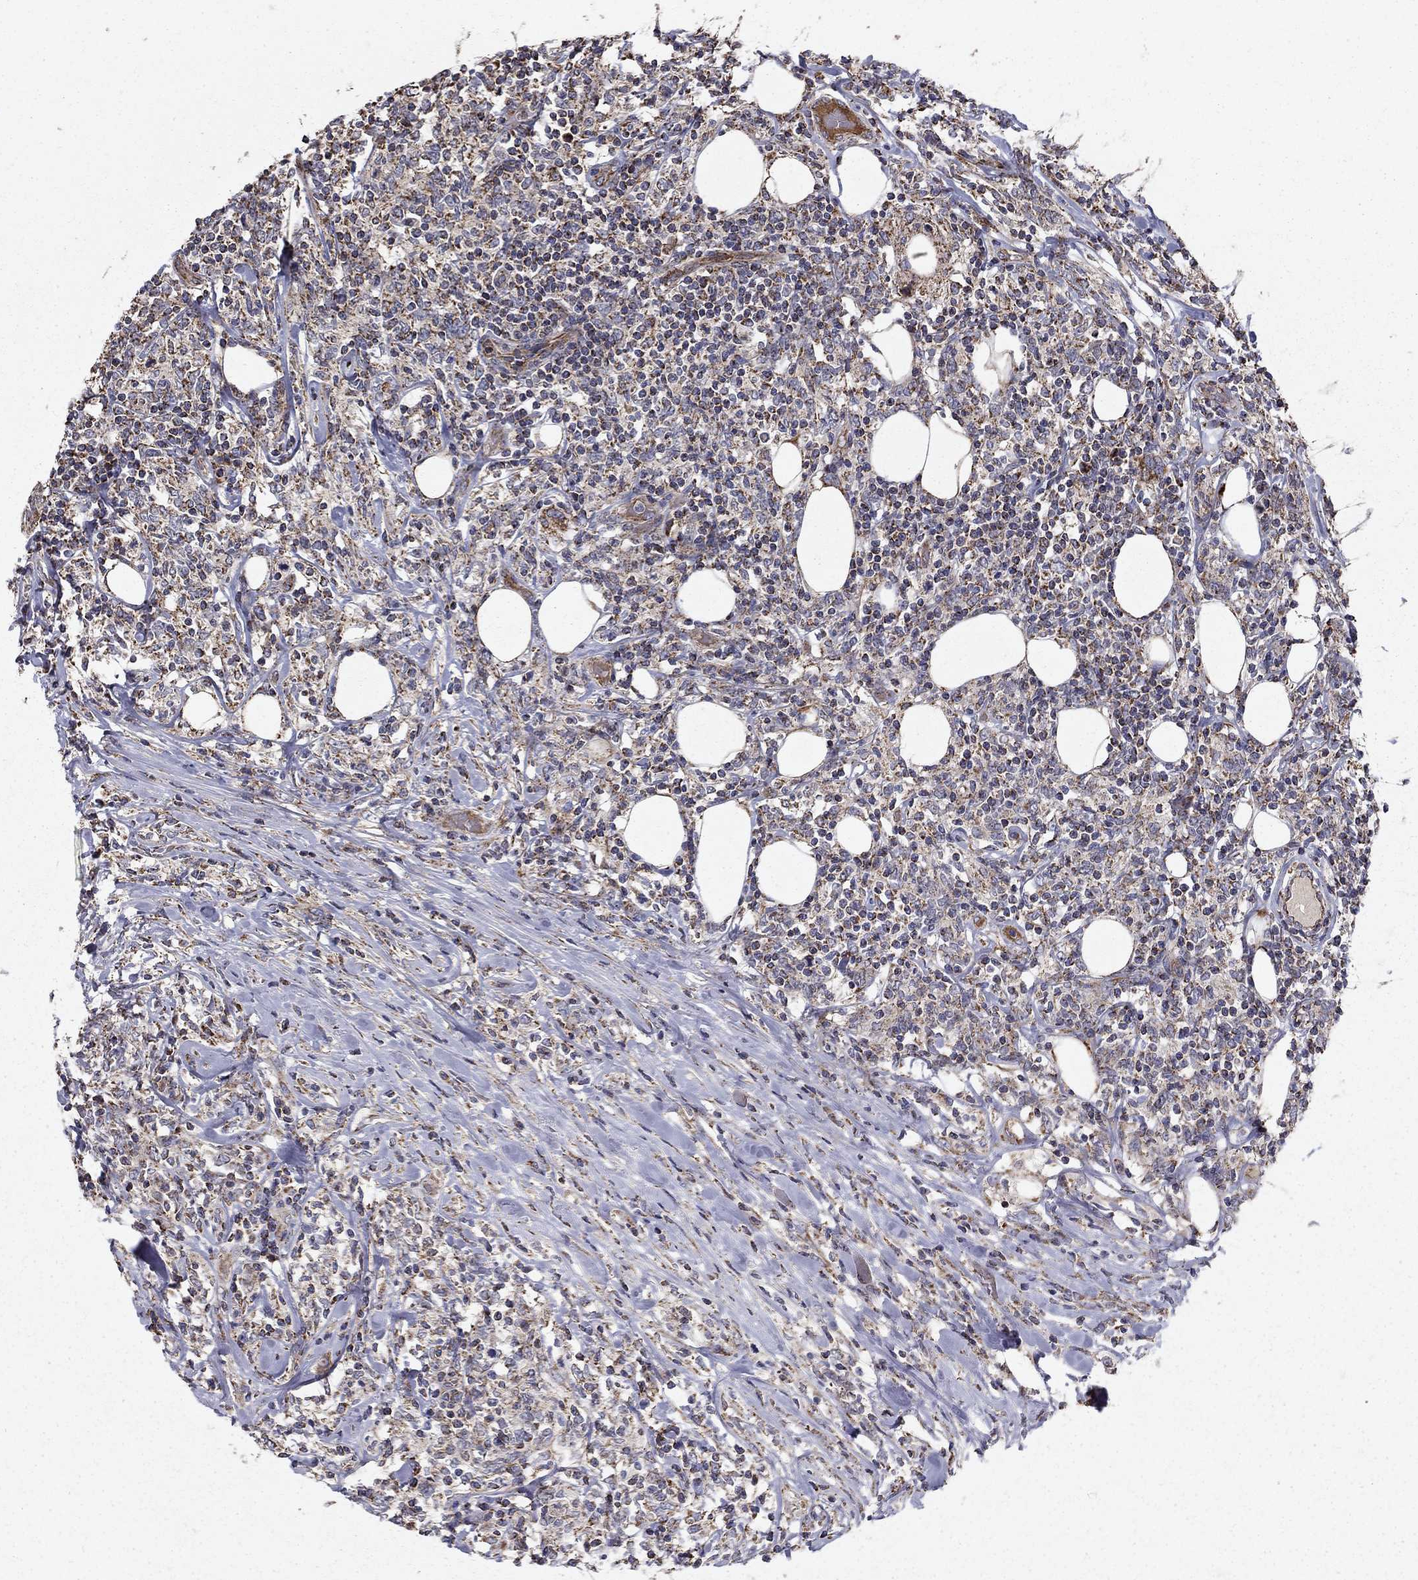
{"staining": {"intensity": "moderate", "quantity": "<25%", "location": "cytoplasmic/membranous"}, "tissue": "lymphoma", "cell_type": "Tumor cells", "image_type": "cancer", "snomed": [{"axis": "morphology", "description": "Malignant lymphoma, non-Hodgkin's type, High grade"}, {"axis": "topography", "description": "Lymph node"}], "caption": "Immunohistochemical staining of malignant lymphoma, non-Hodgkin's type (high-grade) demonstrates low levels of moderate cytoplasmic/membranous staining in approximately <25% of tumor cells. (brown staining indicates protein expression, while blue staining denotes nuclei).", "gene": "NDUFS8", "patient": {"sex": "female", "age": 84}}